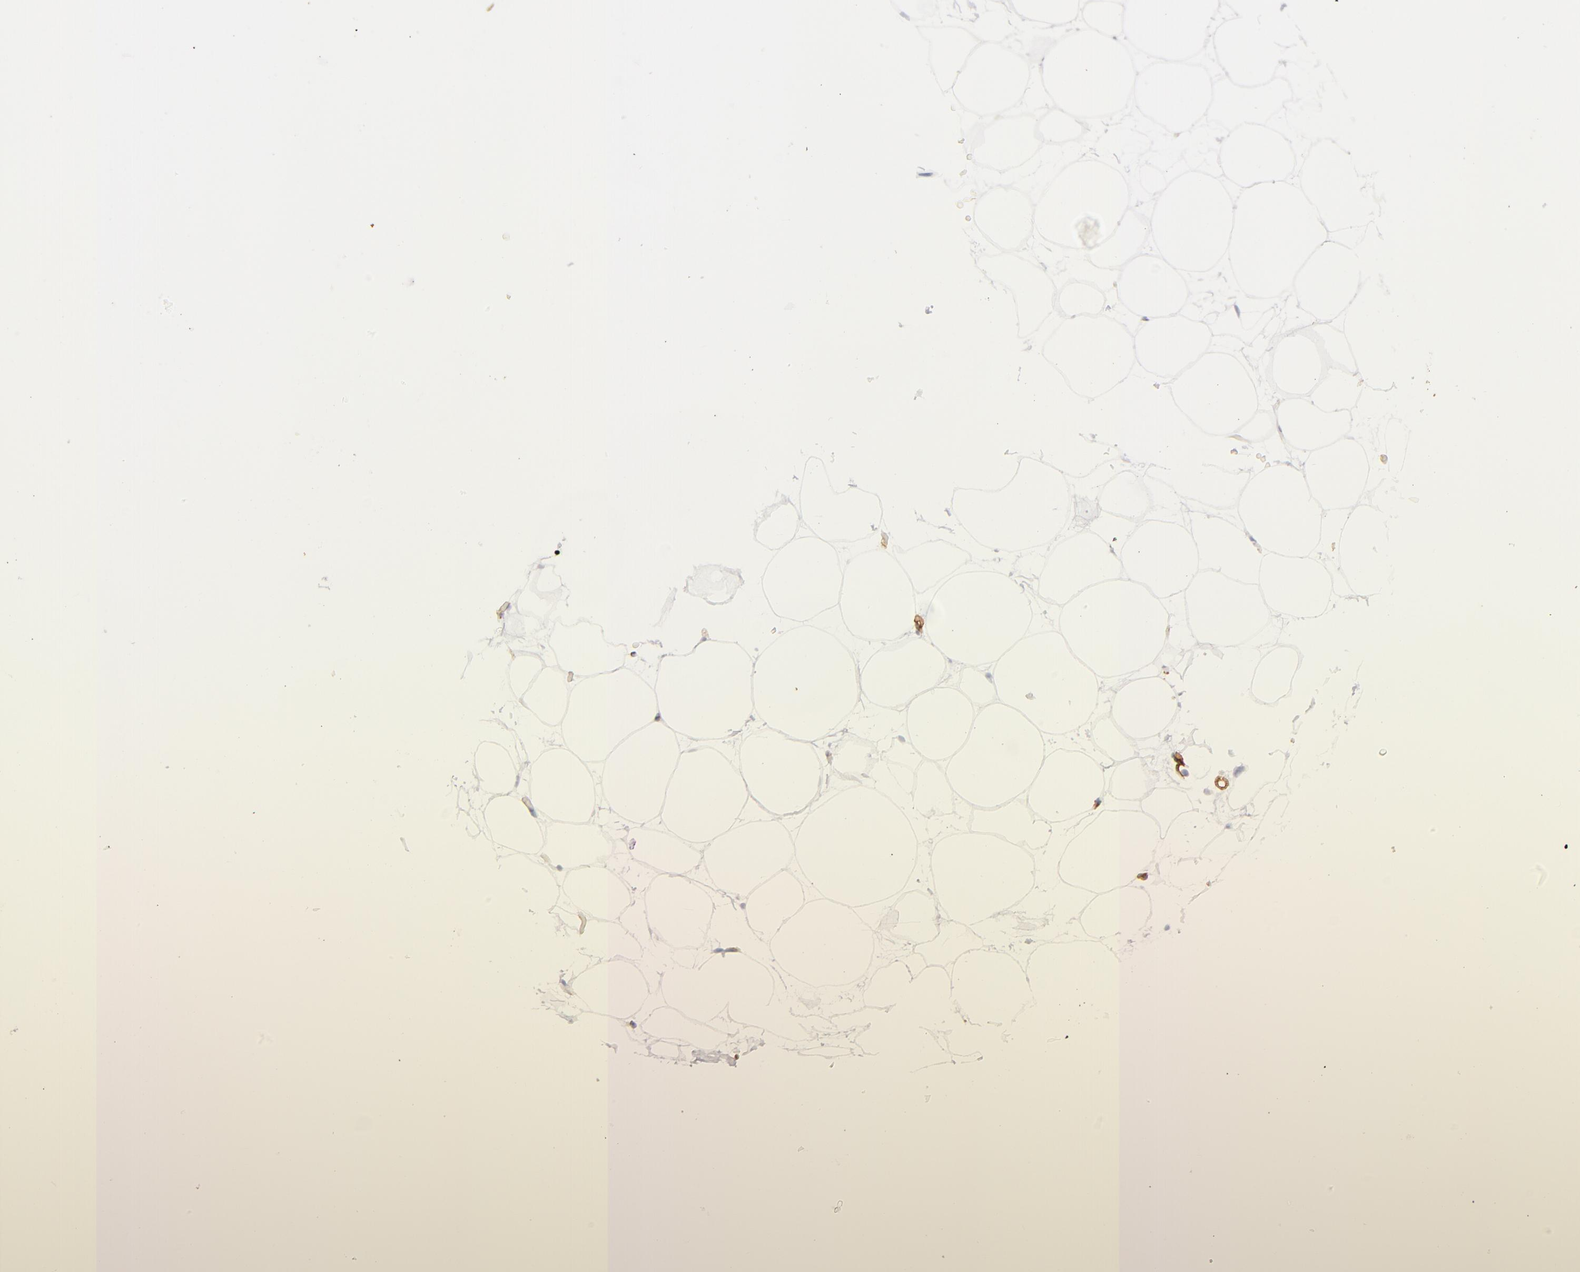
{"staining": {"intensity": "negative", "quantity": "none", "location": "none"}, "tissue": "adipose tissue", "cell_type": "Adipocytes", "image_type": "normal", "snomed": [{"axis": "morphology", "description": "Normal tissue, NOS"}, {"axis": "topography", "description": "Breast"}], "caption": "The histopathology image displays no significant staining in adipocytes of adipose tissue. Nuclei are stained in blue.", "gene": "PLVAP", "patient": {"sex": "female", "age": 22}}